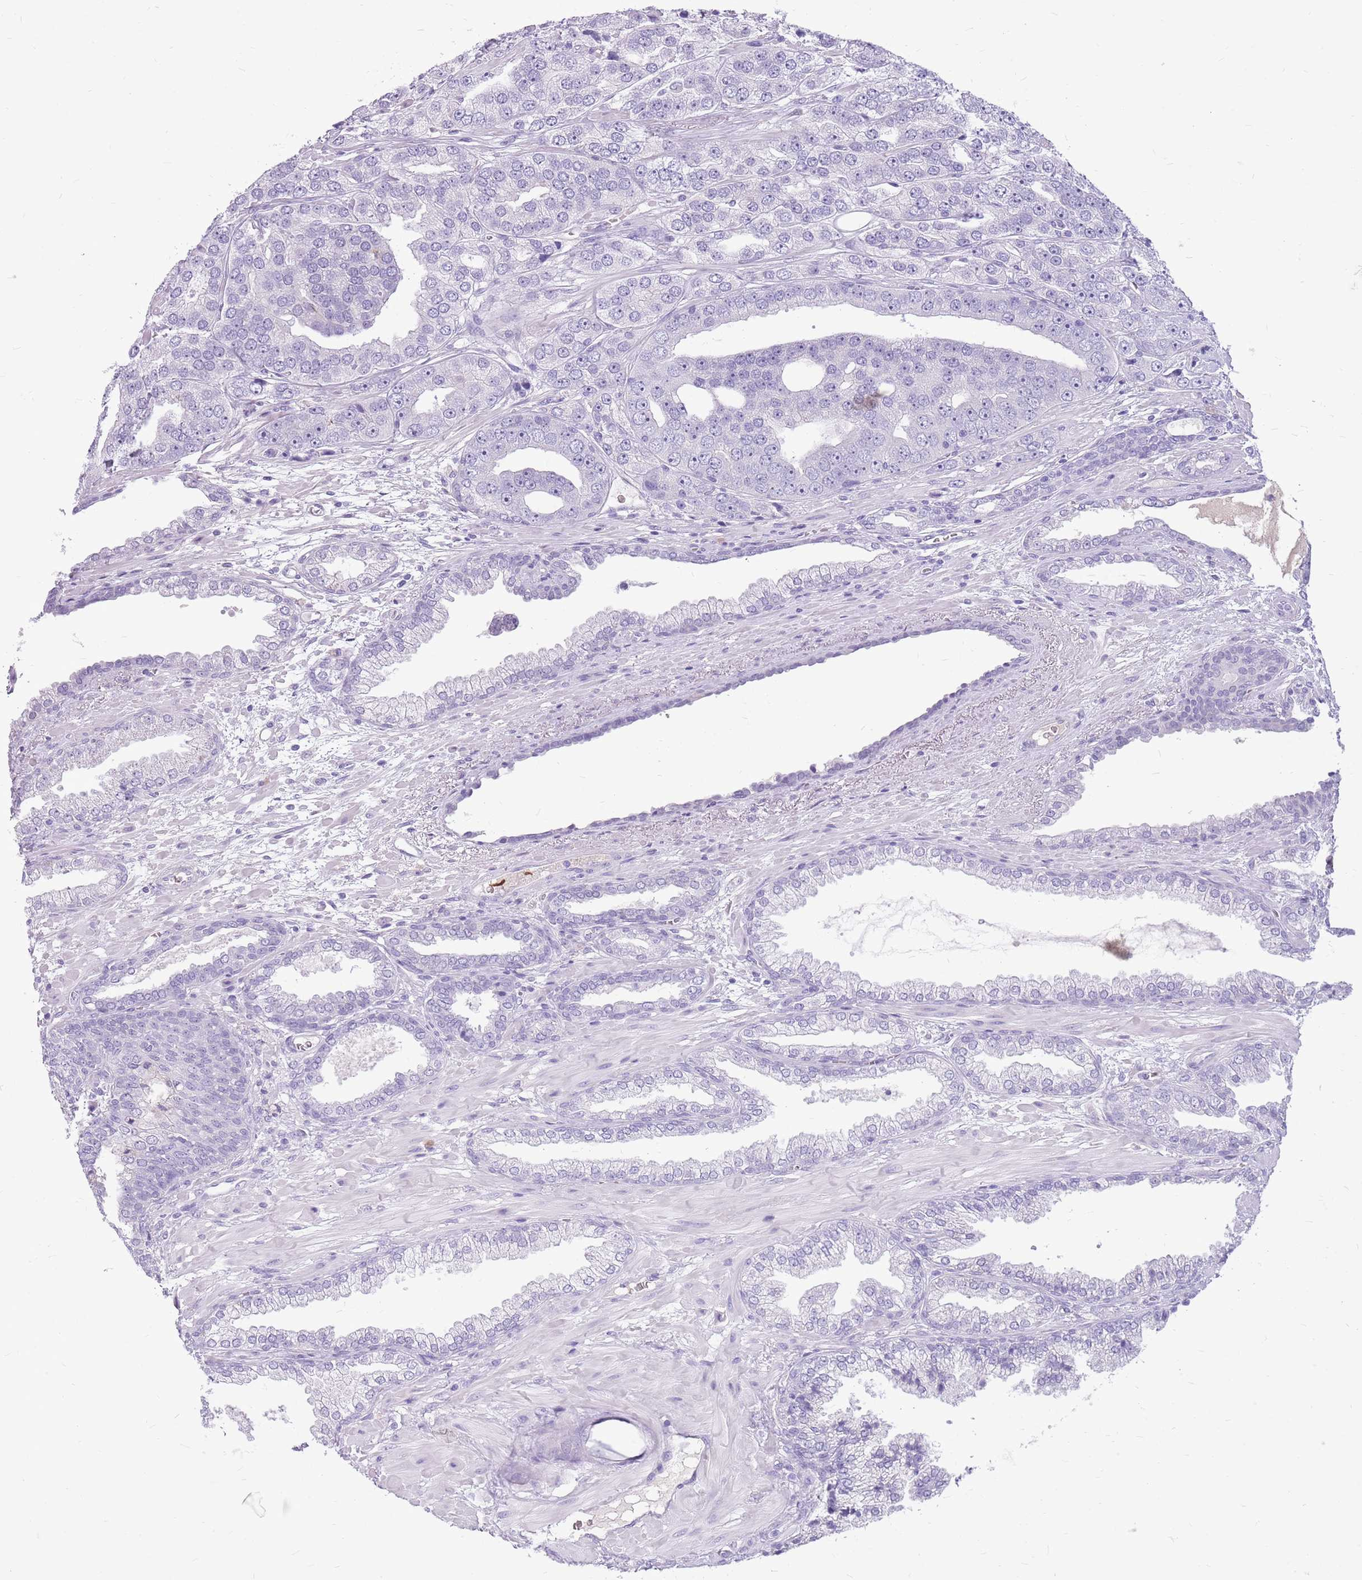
{"staining": {"intensity": "negative", "quantity": "none", "location": "none"}, "tissue": "prostate cancer", "cell_type": "Tumor cells", "image_type": "cancer", "snomed": [{"axis": "morphology", "description": "Adenocarcinoma, High grade"}, {"axis": "topography", "description": "Prostate"}], "caption": "This is an IHC histopathology image of prostate cancer (high-grade adenocarcinoma). There is no staining in tumor cells.", "gene": "ZNF425", "patient": {"sex": "male", "age": 71}}